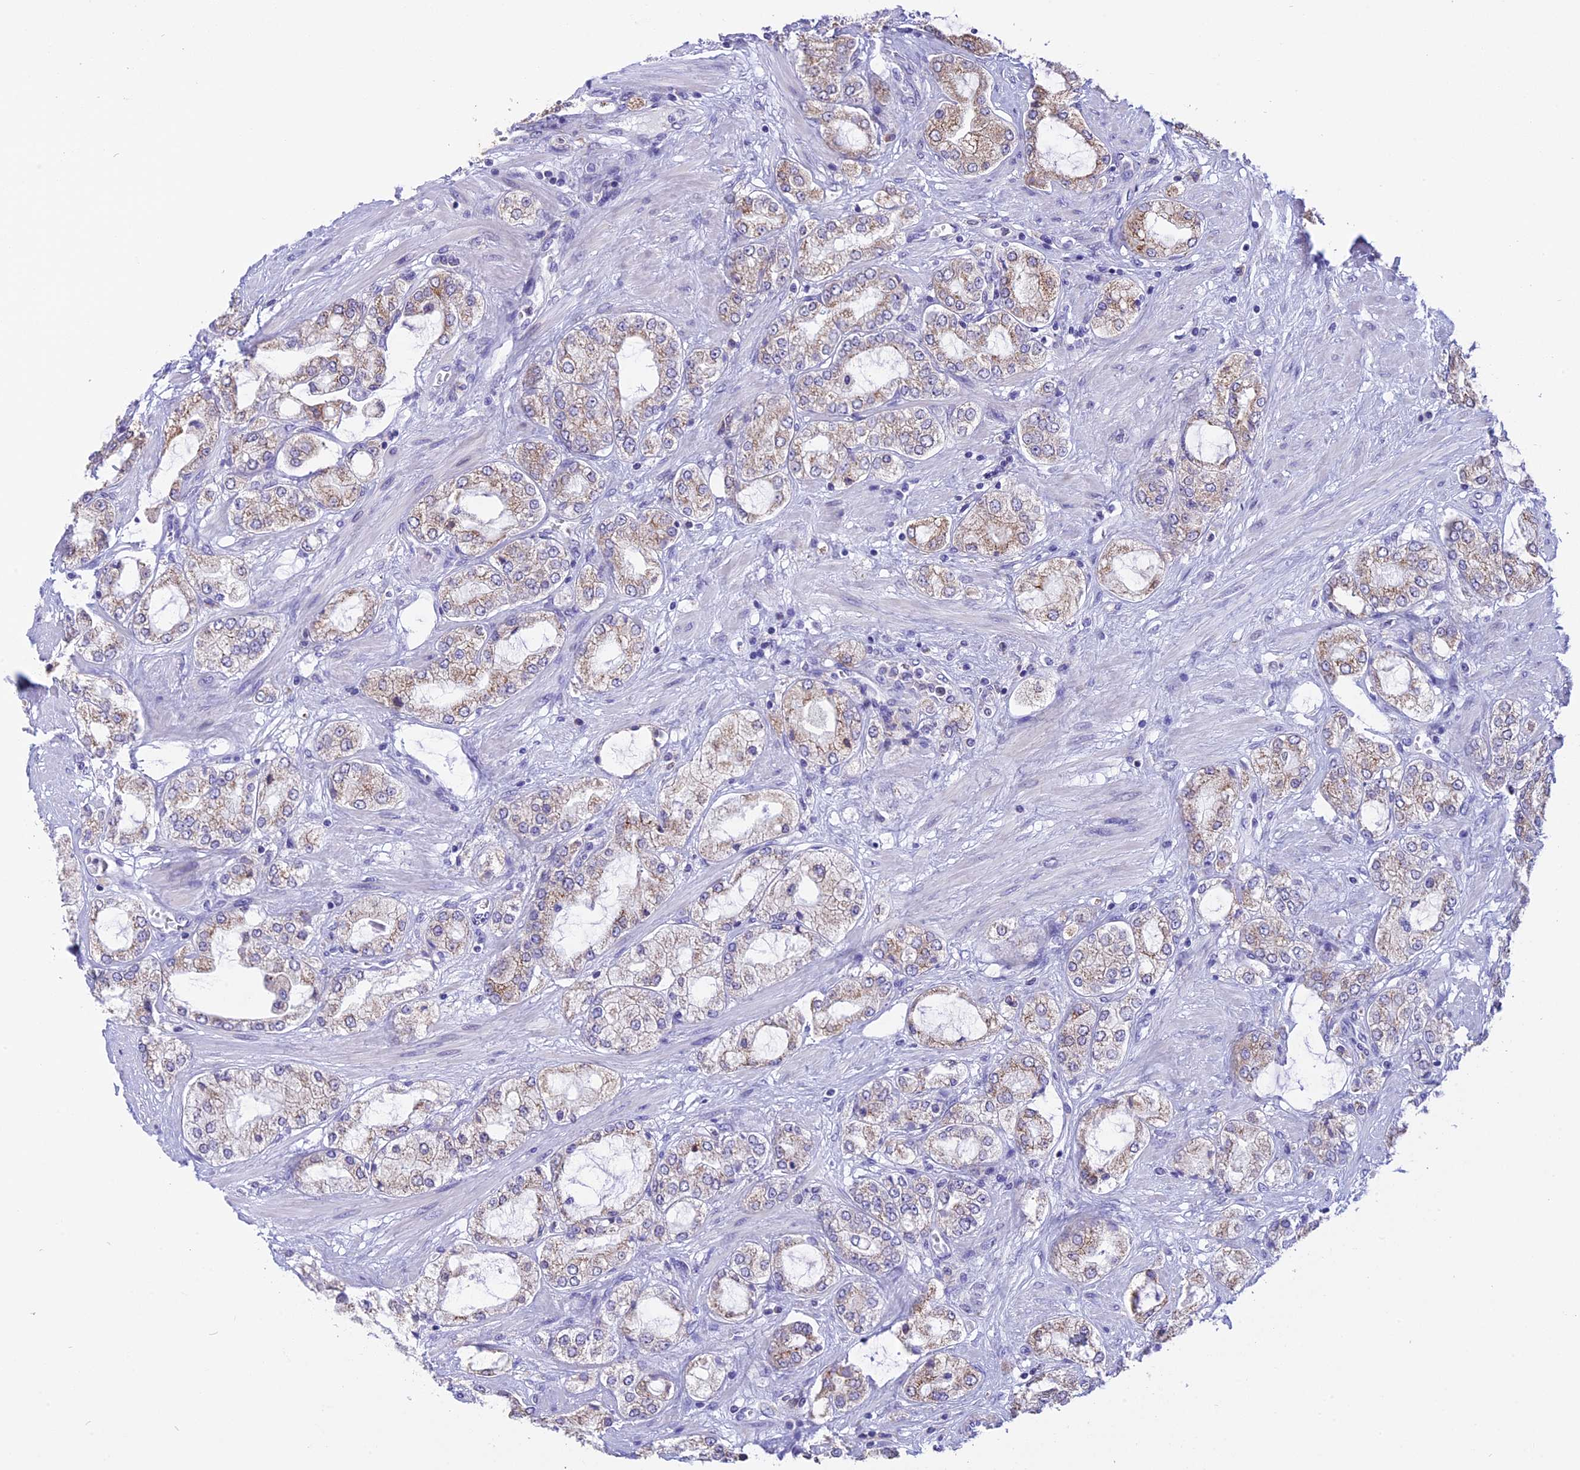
{"staining": {"intensity": "weak", "quantity": "<25%", "location": "cytoplasmic/membranous"}, "tissue": "prostate cancer", "cell_type": "Tumor cells", "image_type": "cancer", "snomed": [{"axis": "morphology", "description": "Adenocarcinoma, High grade"}, {"axis": "topography", "description": "Prostate"}], "caption": "Human prostate cancer (adenocarcinoma (high-grade)) stained for a protein using immunohistochemistry exhibits no staining in tumor cells.", "gene": "DMRTA2", "patient": {"sex": "male", "age": 64}}